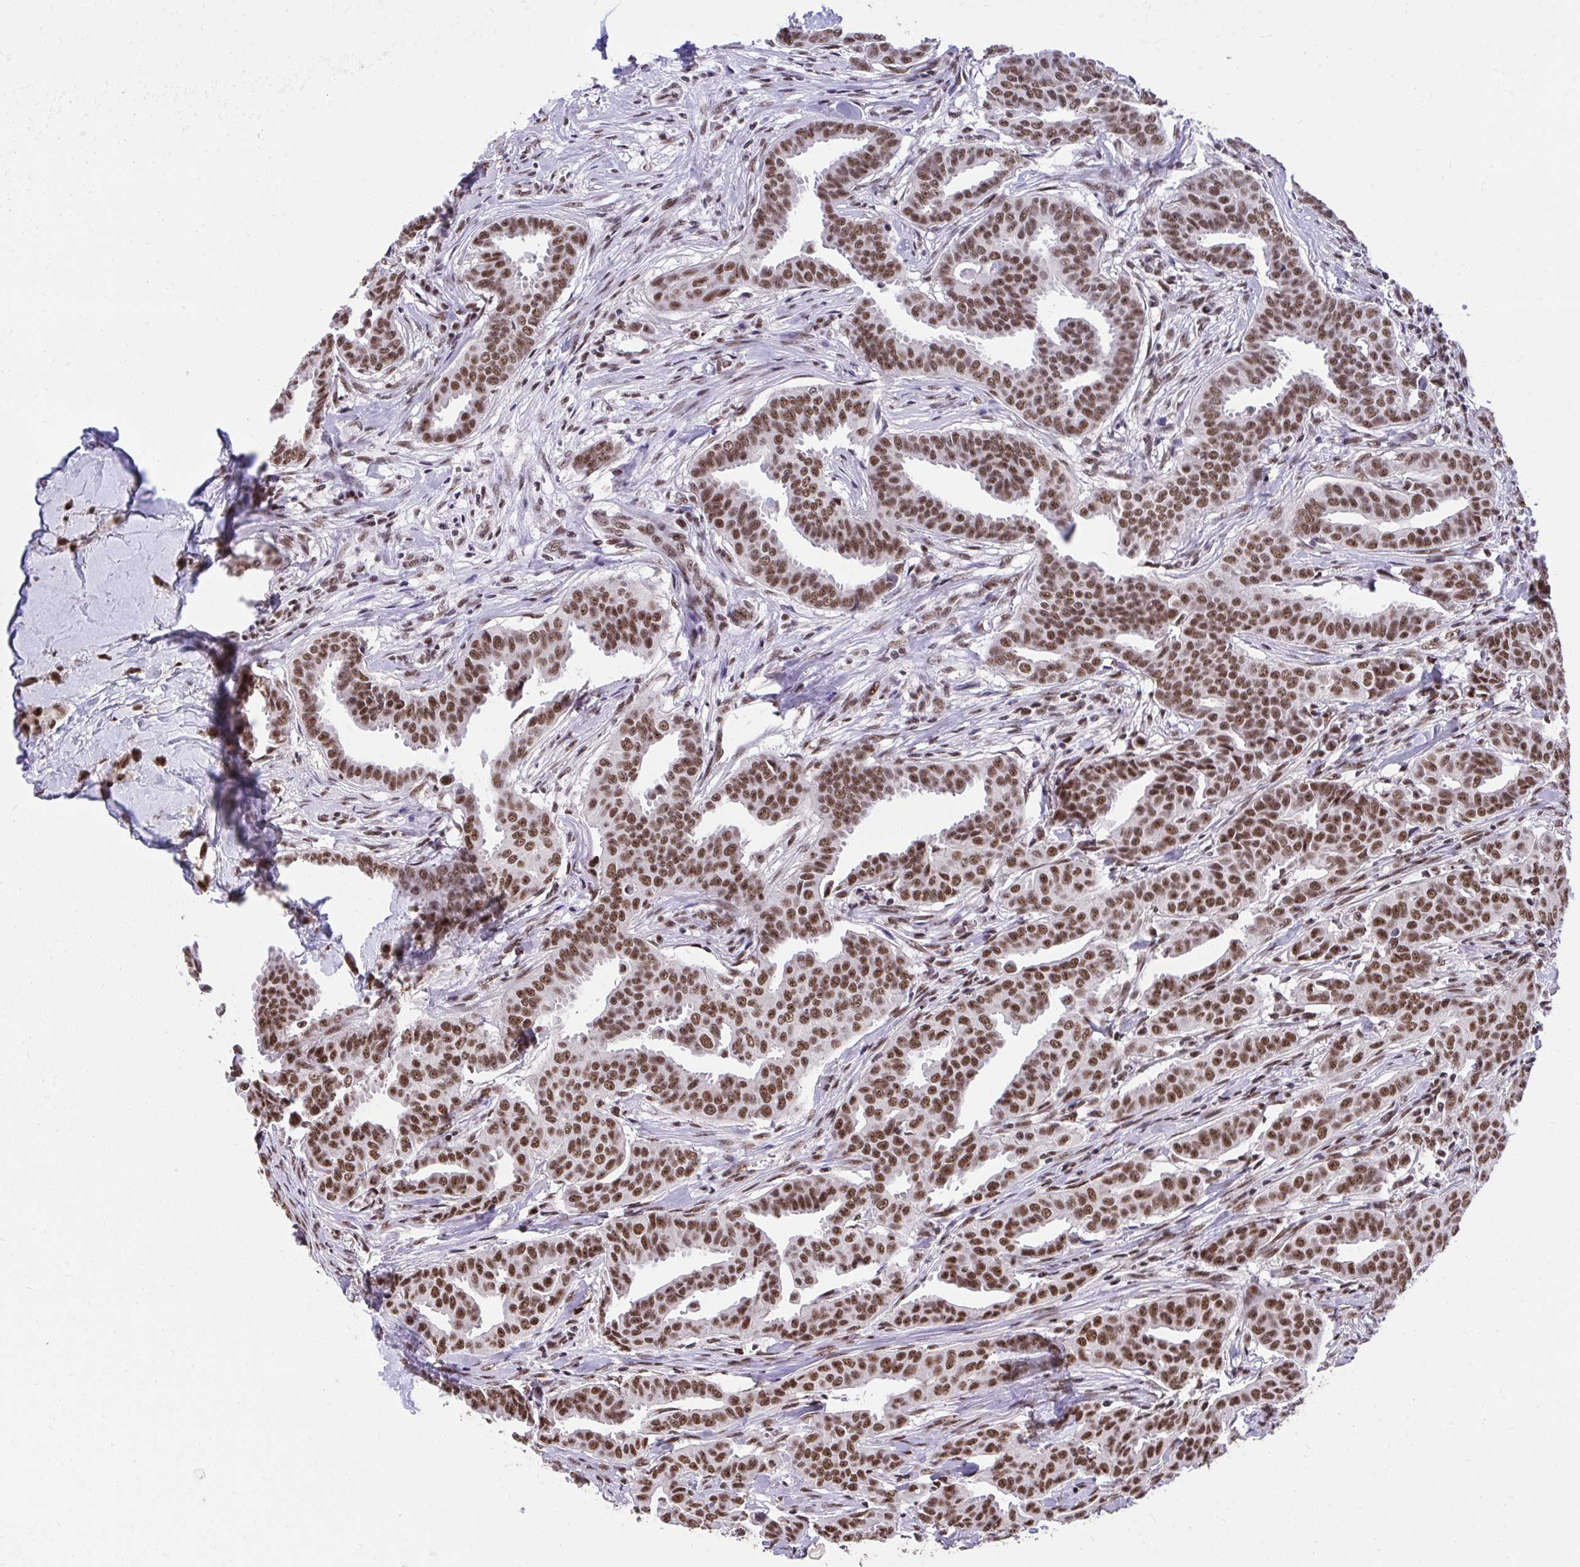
{"staining": {"intensity": "moderate", "quantity": ">75%", "location": "nuclear"}, "tissue": "breast cancer", "cell_type": "Tumor cells", "image_type": "cancer", "snomed": [{"axis": "morphology", "description": "Duct carcinoma"}, {"axis": "topography", "description": "Breast"}], "caption": "Human invasive ductal carcinoma (breast) stained for a protein (brown) displays moderate nuclear positive expression in about >75% of tumor cells.", "gene": "SYNE4", "patient": {"sex": "female", "age": 45}}